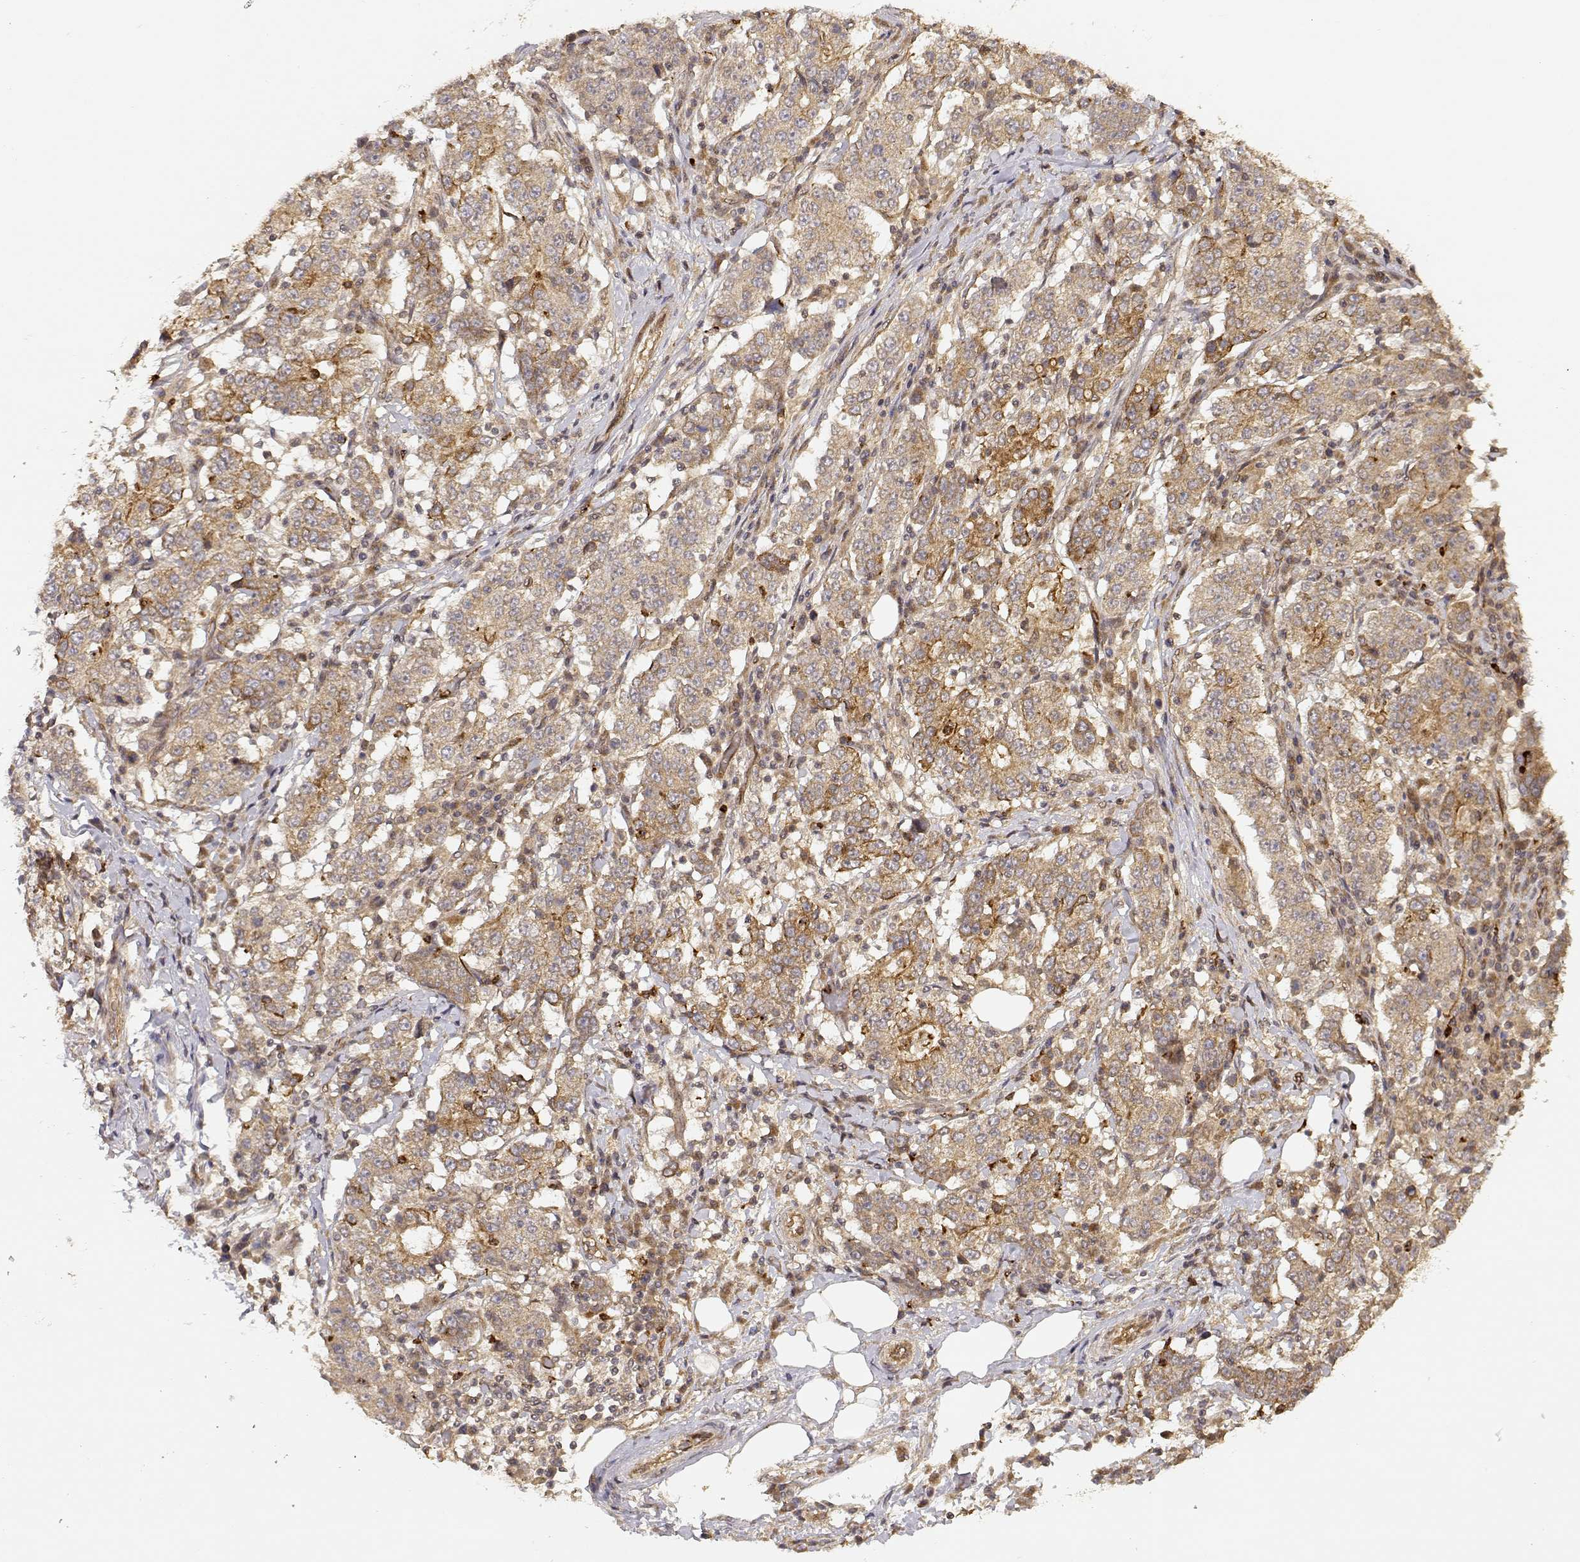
{"staining": {"intensity": "weak", "quantity": ">75%", "location": "cytoplasmic/membranous"}, "tissue": "stomach cancer", "cell_type": "Tumor cells", "image_type": "cancer", "snomed": [{"axis": "morphology", "description": "Adenocarcinoma, NOS"}, {"axis": "topography", "description": "Stomach"}], "caption": "DAB (3,3'-diaminobenzidine) immunohistochemical staining of stomach adenocarcinoma displays weak cytoplasmic/membranous protein positivity in approximately >75% of tumor cells. Using DAB (brown) and hematoxylin (blue) stains, captured at high magnification using brightfield microscopy.", "gene": "CDK5RAP2", "patient": {"sex": "male", "age": 59}}